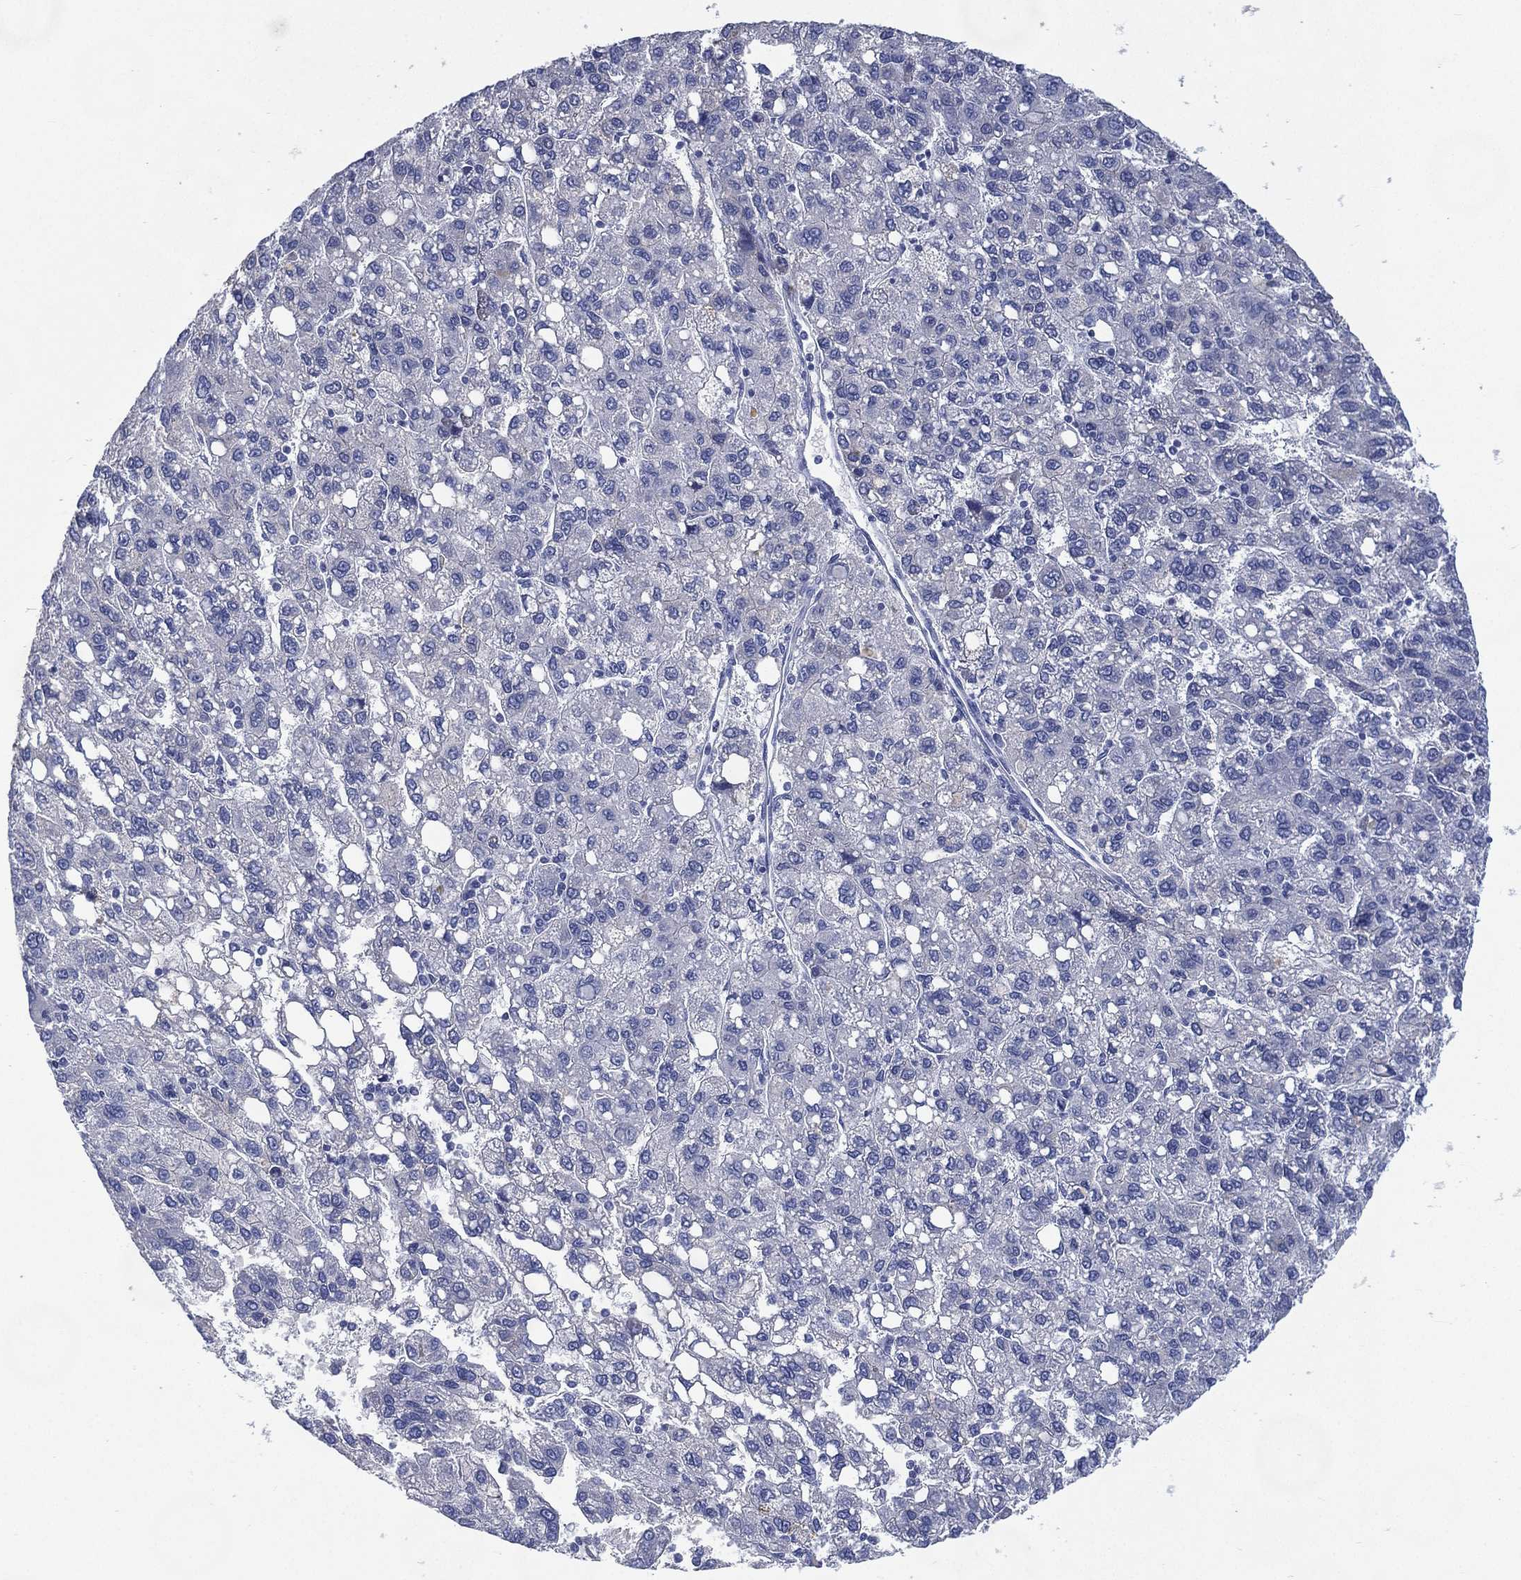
{"staining": {"intensity": "negative", "quantity": "none", "location": "none"}, "tissue": "liver cancer", "cell_type": "Tumor cells", "image_type": "cancer", "snomed": [{"axis": "morphology", "description": "Carcinoma, Hepatocellular, NOS"}, {"axis": "topography", "description": "Liver"}], "caption": "This image is of hepatocellular carcinoma (liver) stained with immunohistochemistry (IHC) to label a protein in brown with the nuclei are counter-stained blue. There is no staining in tumor cells. (Stains: DAB immunohistochemistry with hematoxylin counter stain, Microscopy: brightfield microscopy at high magnification).", "gene": "FMO1", "patient": {"sex": "female", "age": 82}}